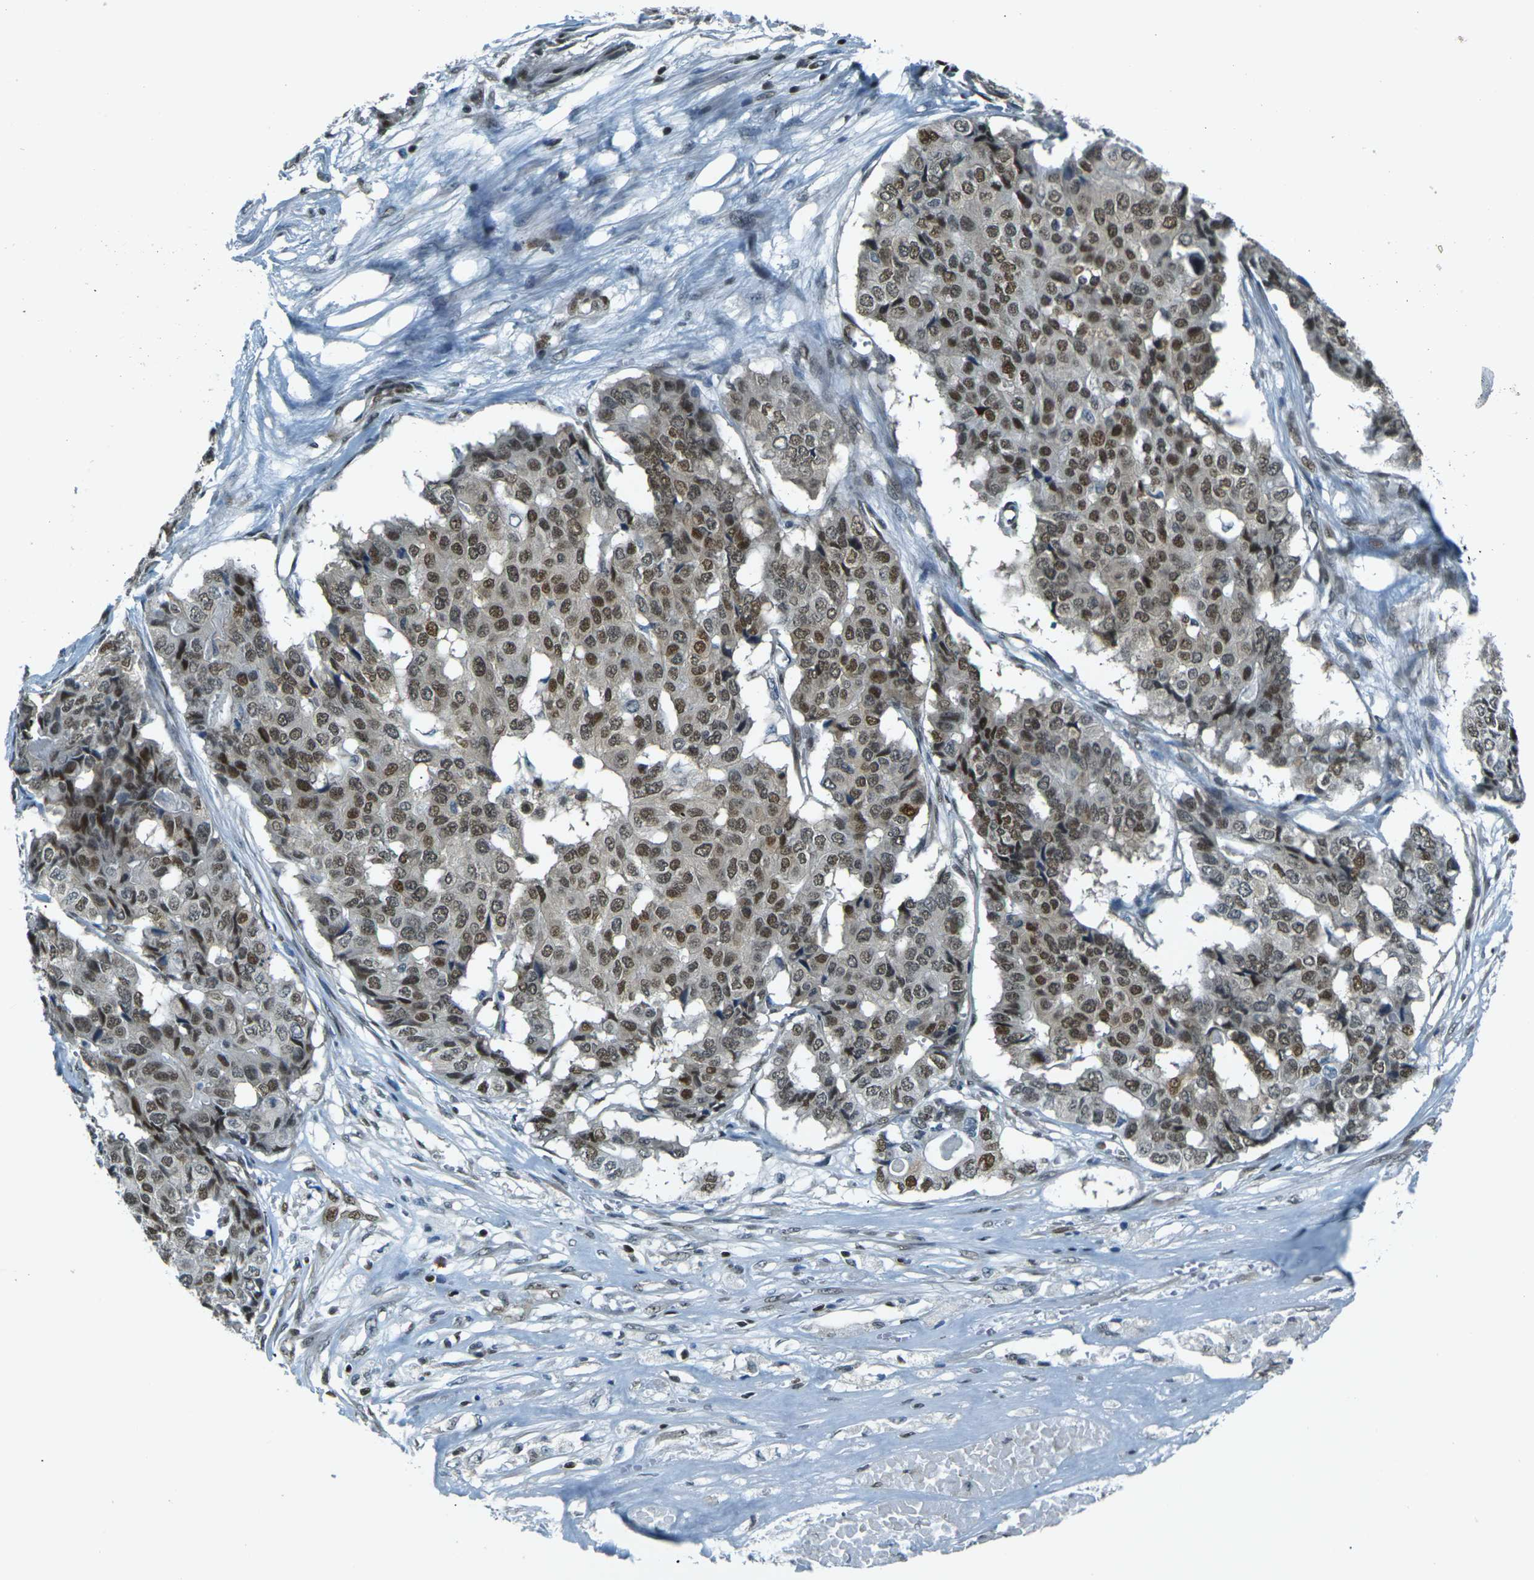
{"staining": {"intensity": "moderate", "quantity": ">75%", "location": "nuclear"}, "tissue": "pancreatic cancer", "cell_type": "Tumor cells", "image_type": "cancer", "snomed": [{"axis": "morphology", "description": "Adenocarcinoma, NOS"}, {"axis": "topography", "description": "Pancreas"}], "caption": "Moderate nuclear positivity for a protein is seen in about >75% of tumor cells of adenocarcinoma (pancreatic) using IHC.", "gene": "NHEJ1", "patient": {"sex": "male", "age": 50}}